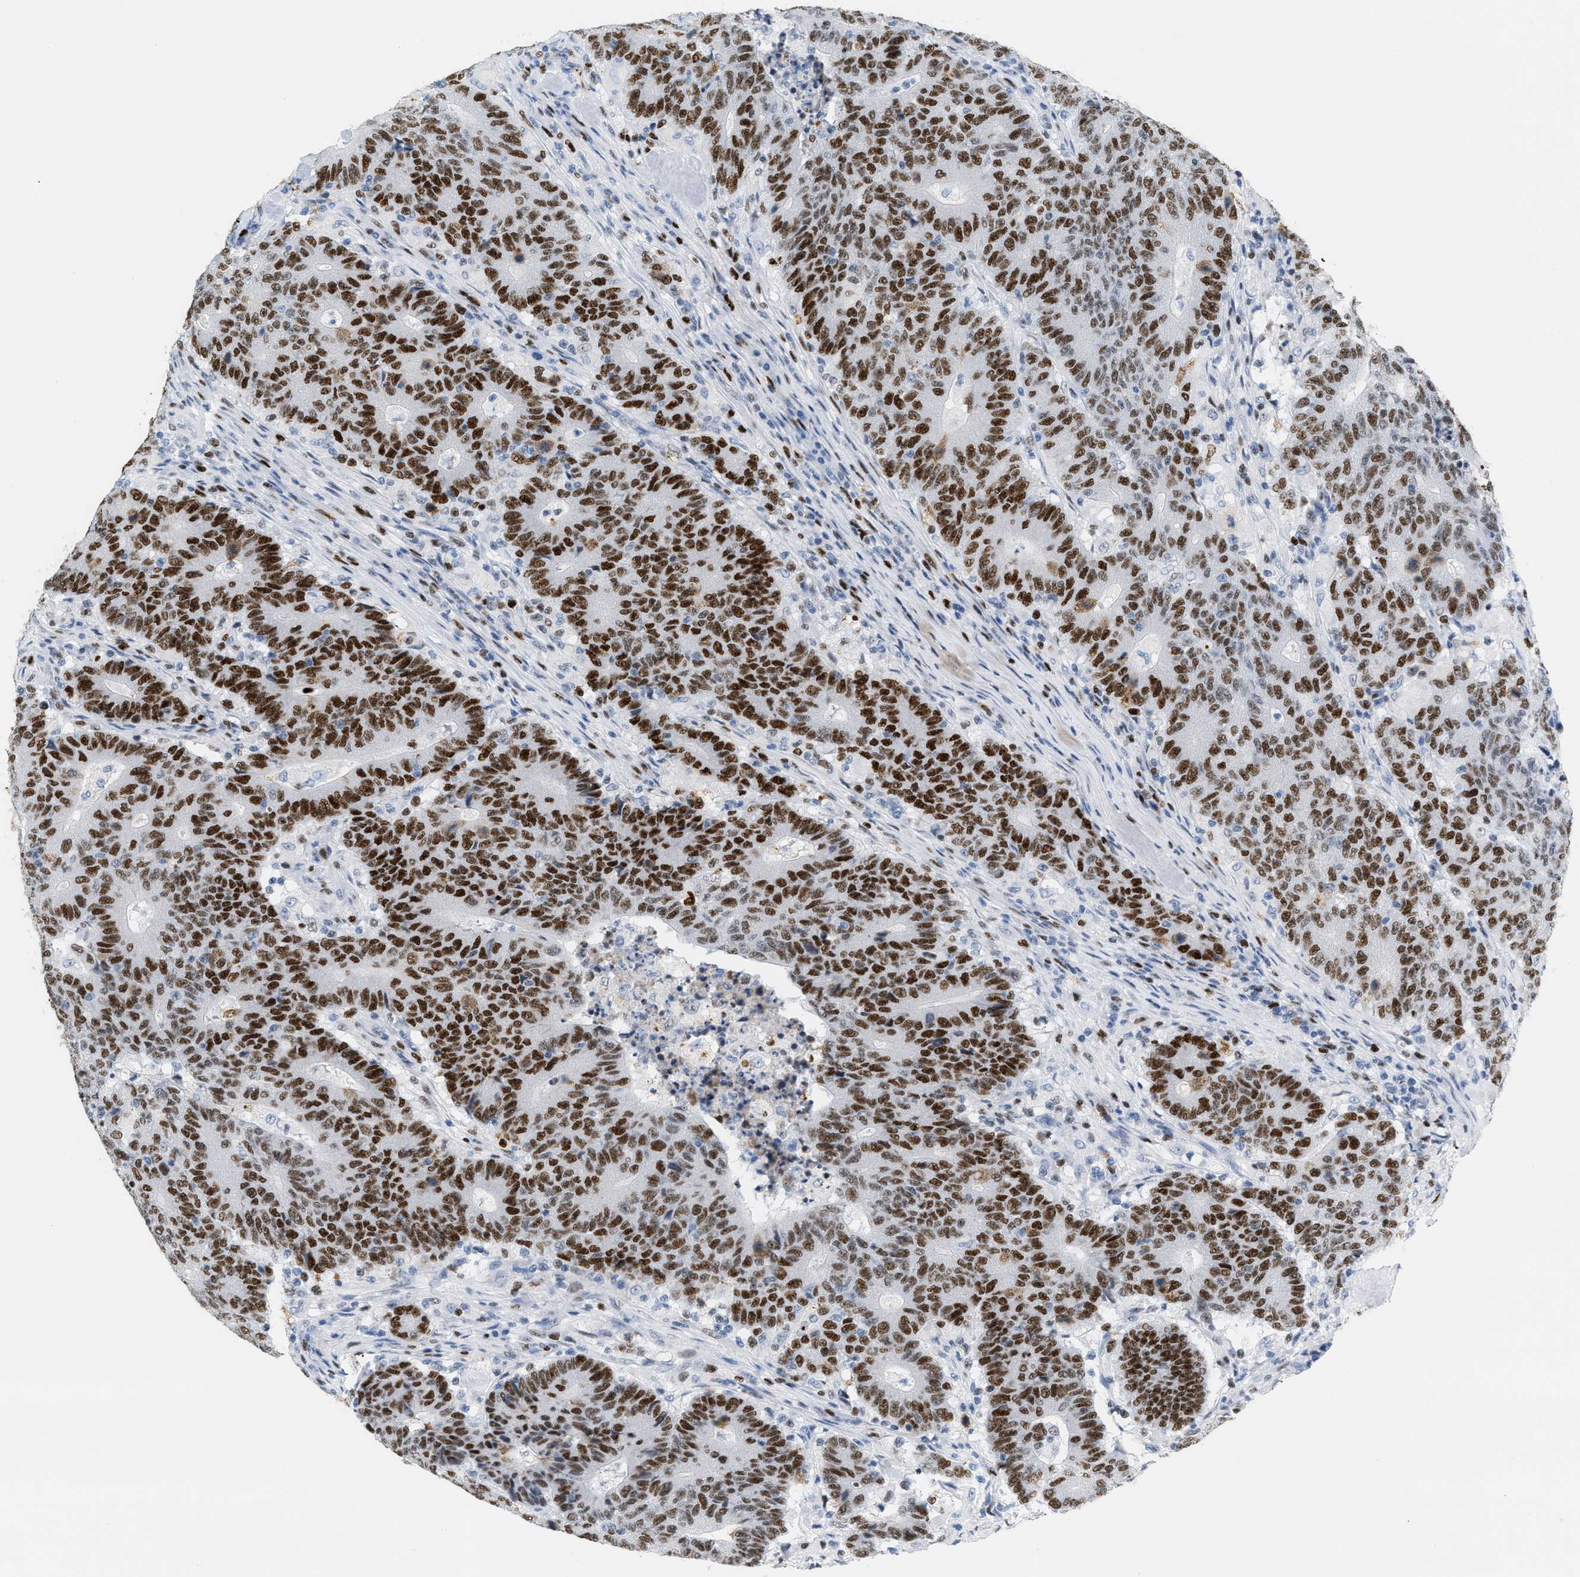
{"staining": {"intensity": "strong", "quantity": ">75%", "location": "nuclear"}, "tissue": "colorectal cancer", "cell_type": "Tumor cells", "image_type": "cancer", "snomed": [{"axis": "morphology", "description": "Normal tissue, NOS"}, {"axis": "morphology", "description": "Adenocarcinoma, NOS"}, {"axis": "topography", "description": "Colon"}], "caption": "Immunohistochemistry (DAB) staining of human colorectal adenocarcinoma shows strong nuclear protein positivity in about >75% of tumor cells.", "gene": "MCM7", "patient": {"sex": "female", "age": 75}}